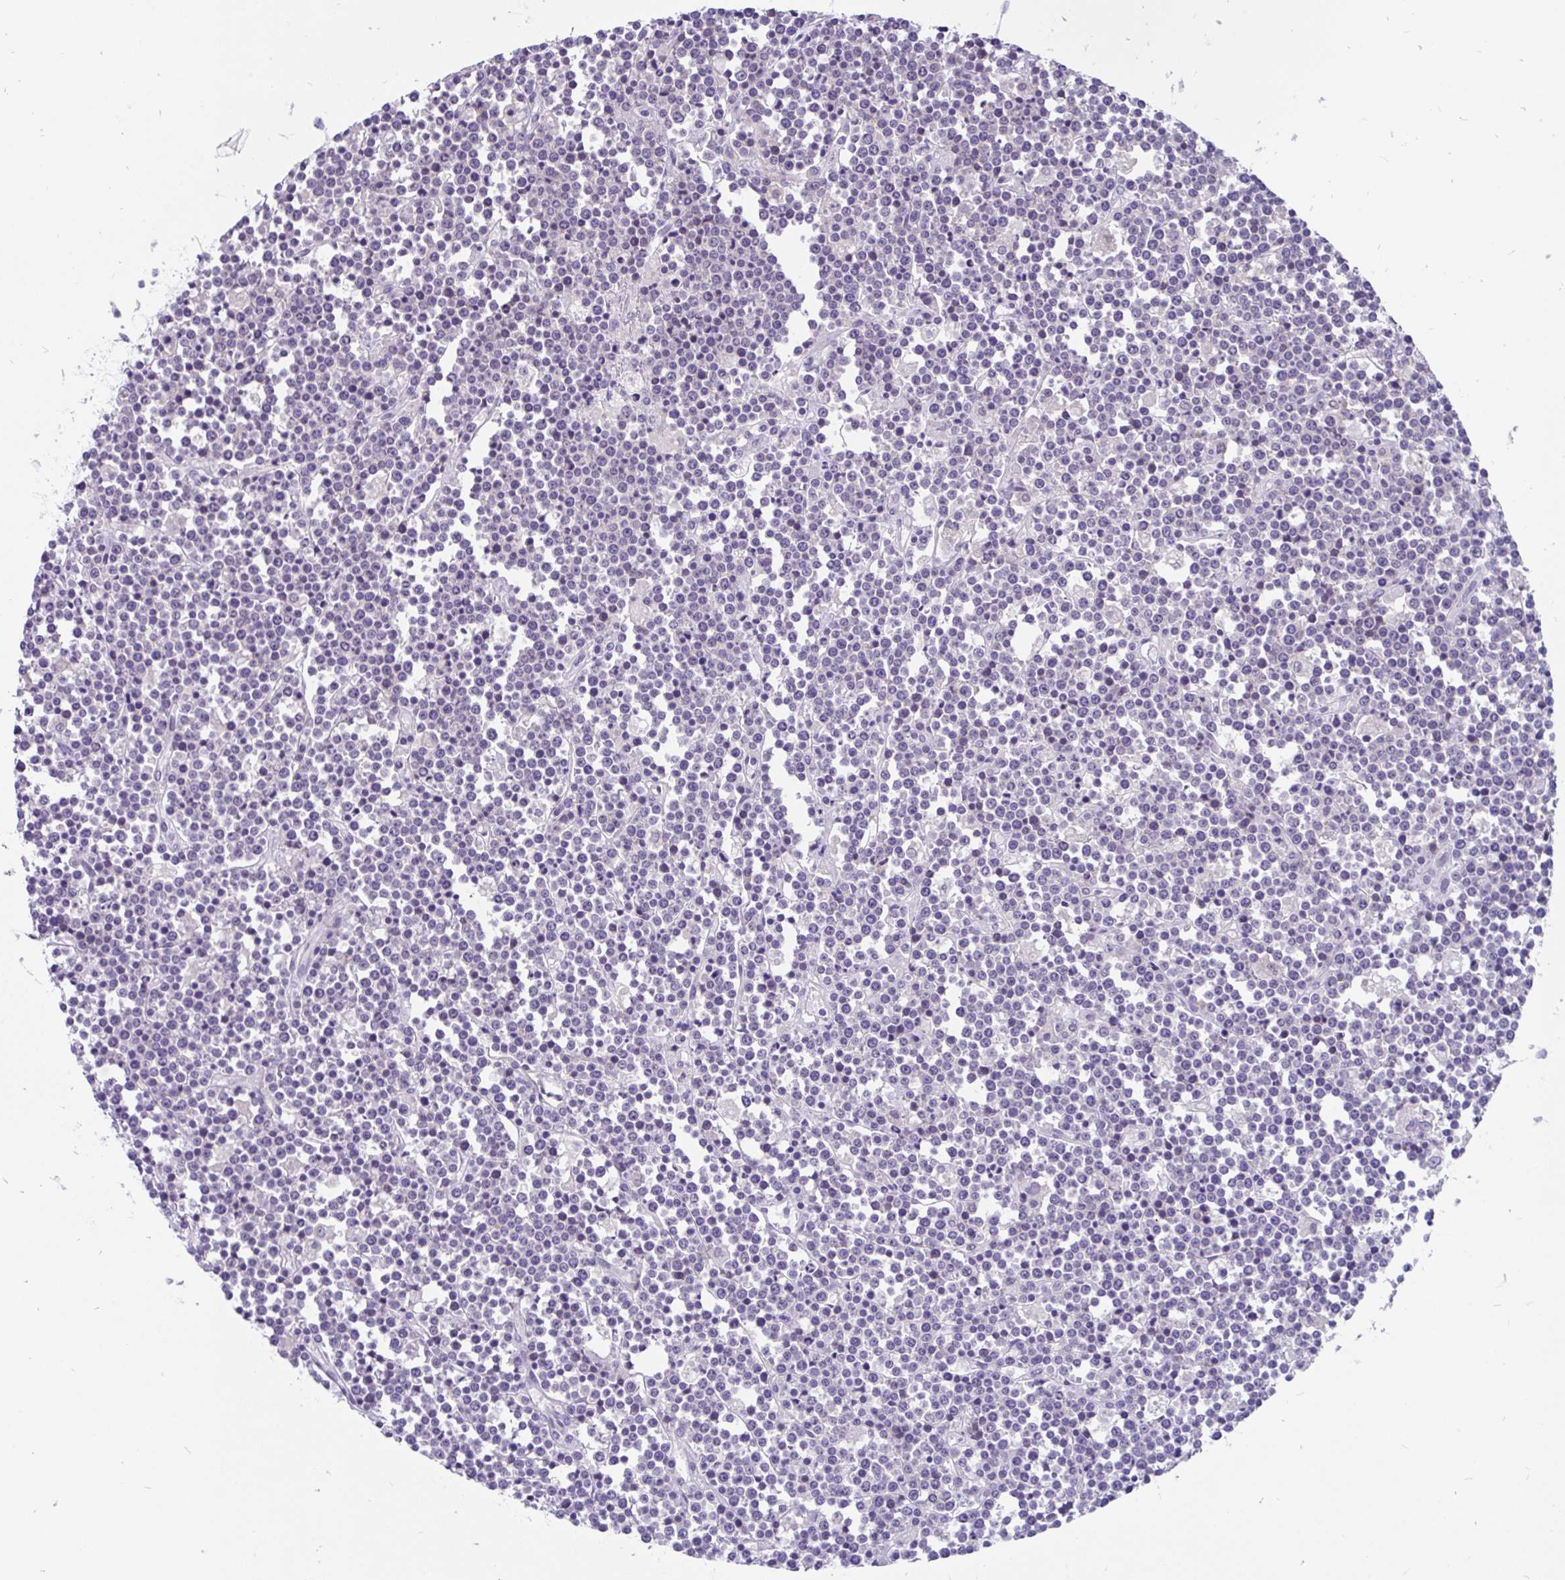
{"staining": {"intensity": "negative", "quantity": "none", "location": "none"}, "tissue": "lymphoma", "cell_type": "Tumor cells", "image_type": "cancer", "snomed": [{"axis": "morphology", "description": "Malignant lymphoma, non-Hodgkin's type, High grade"}, {"axis": "topography", "description": "Ovary"}], "caption": "The micrograph displays no significant positivity in tumor cells of malignant lymphoma, non-Hodgkin's type (high-grade).", "gene": "KIAA2013", "patient": {"sex": "female", "age": 56}}